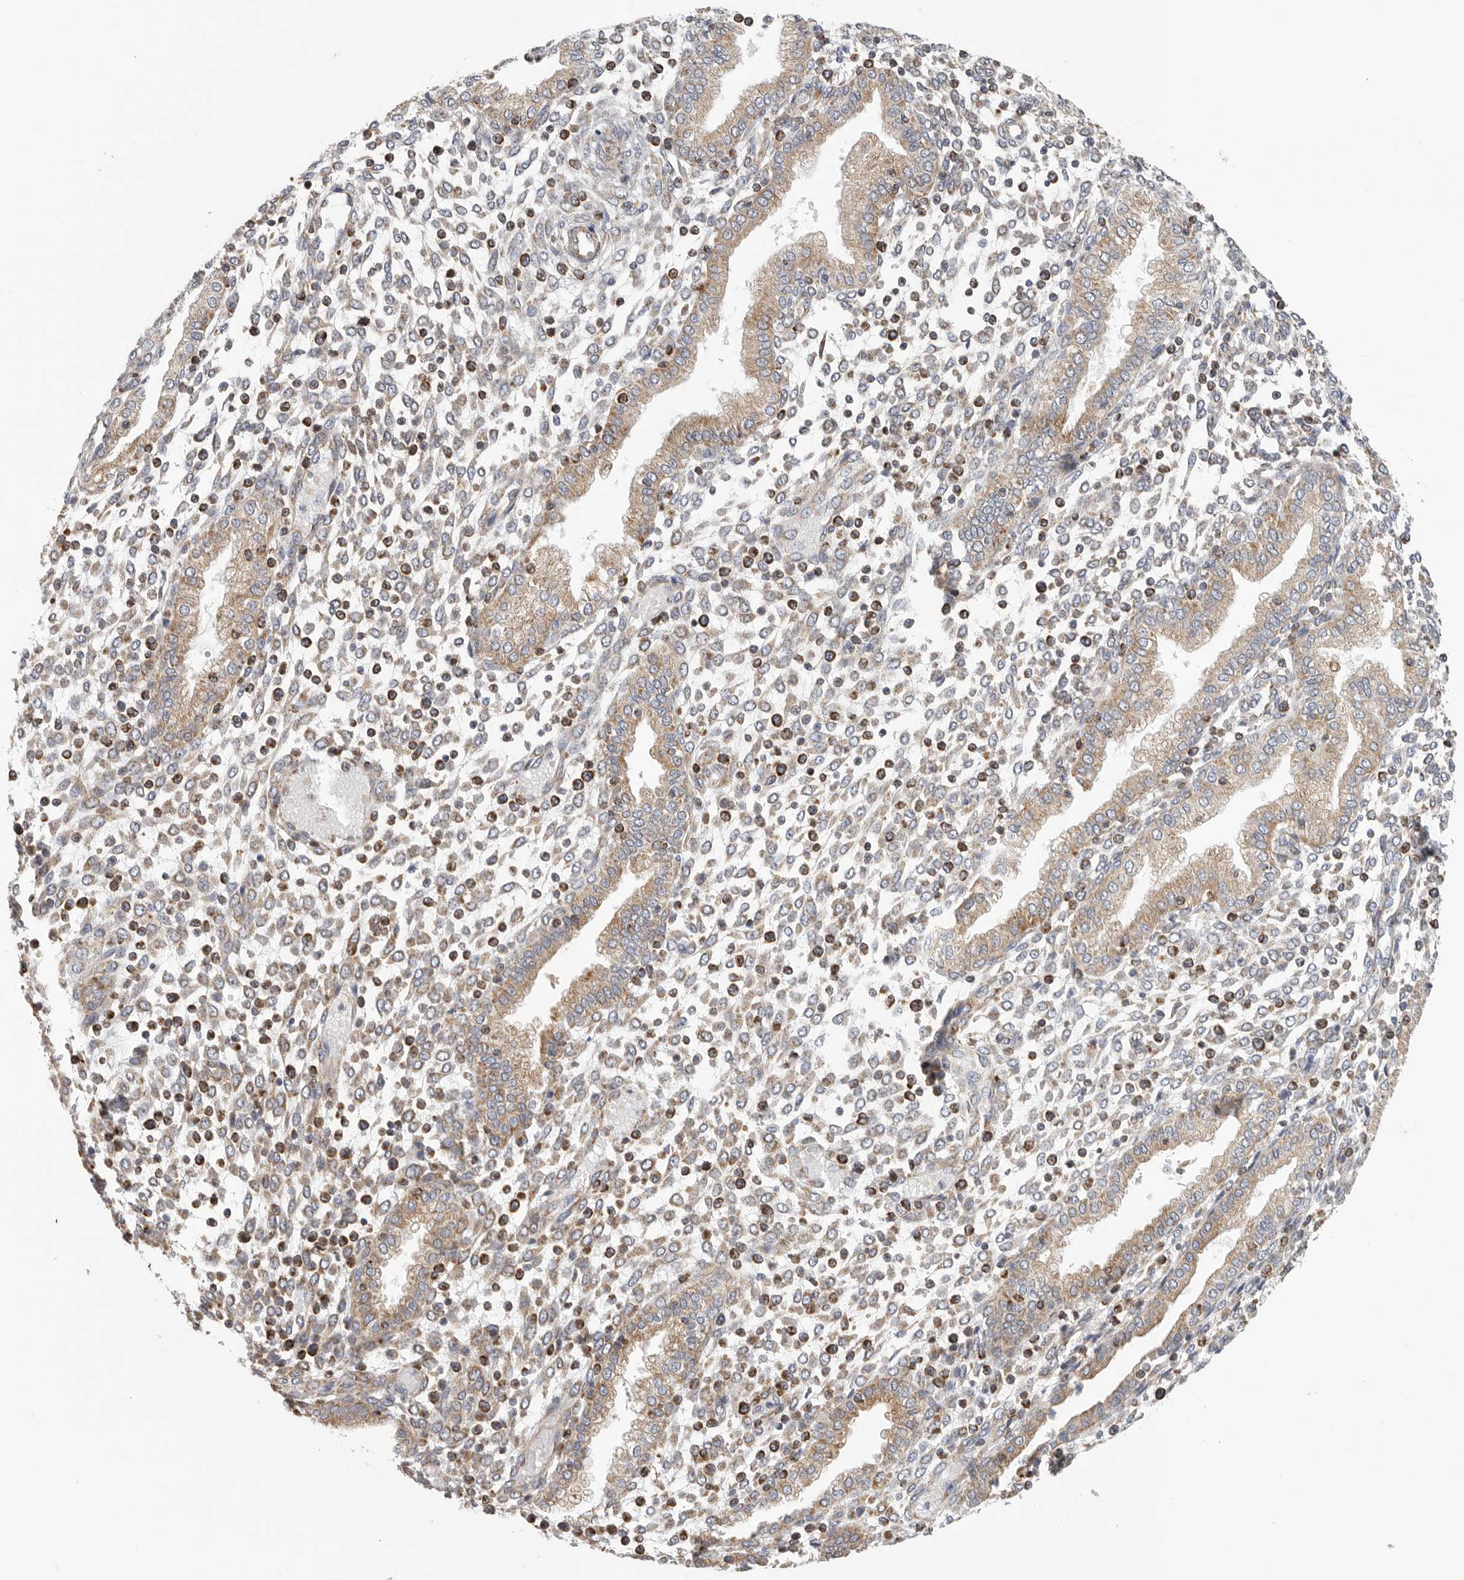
{"staining": {"intensity": "moderate", "quantity": "25%-75%", "location": "cytoplasmic/membranous"}, "tissue": "endometrium", "cell_type": "Cells in endometrial stroma", "image_type": "normal", "snomed": [{"axis": "morphology", "description": "Normal tissue, NOS"}, {"axis": "topography", "description": "Endometrium"}], "caption": "This micrograph demonstrates IHC staining of normal human endometrium, with medium moderate cytoplasmic/membranous staining in about 25%-75% of cells in endometrial stroma.", "gene": "FKBP8", "patient": {"sex": "female", "age": 53}}